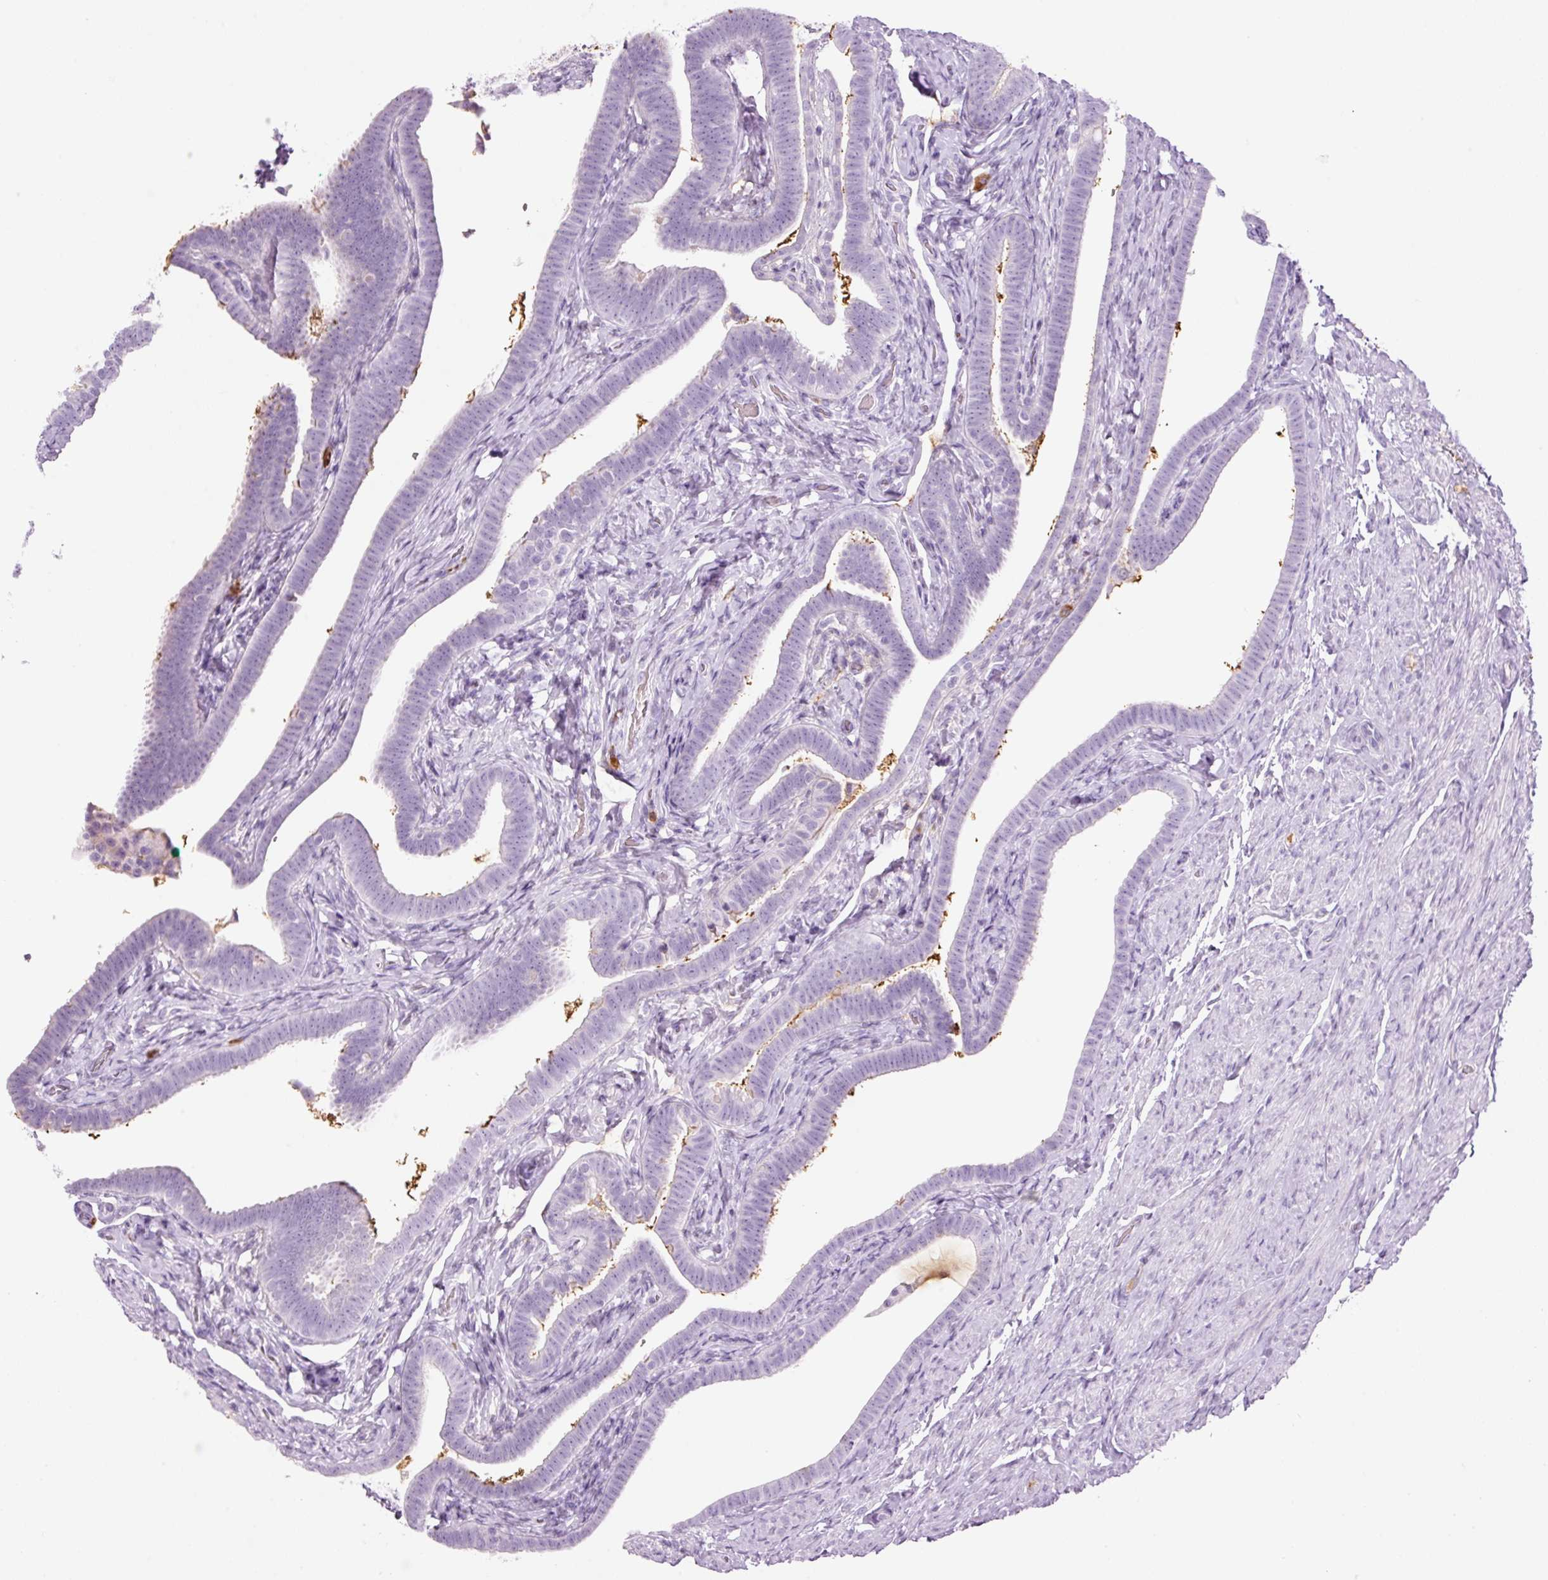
{"staining": {"intensity": "weak", "quantity": "<25%", "location": "cytoplasmic/membranous"}, "tissue": "fallopian tube", "cell_type": "Glandular cells", "image_type": "normal", "snomed": [{"axis": "morphology", "description": "Normal tissue, NOS"}, {"axis": "topography", "description": "Fallopian tube"}], "caption": "Immunohistochemical staining of normal fallopian tube displays no significant staining in glandular cells. (DAB (3,3'-diaminobenzidine) immunohistochemistry (IHC), high magnification).", "gene": "KLF1", "patient": {"sex": "female", "age": 69}}